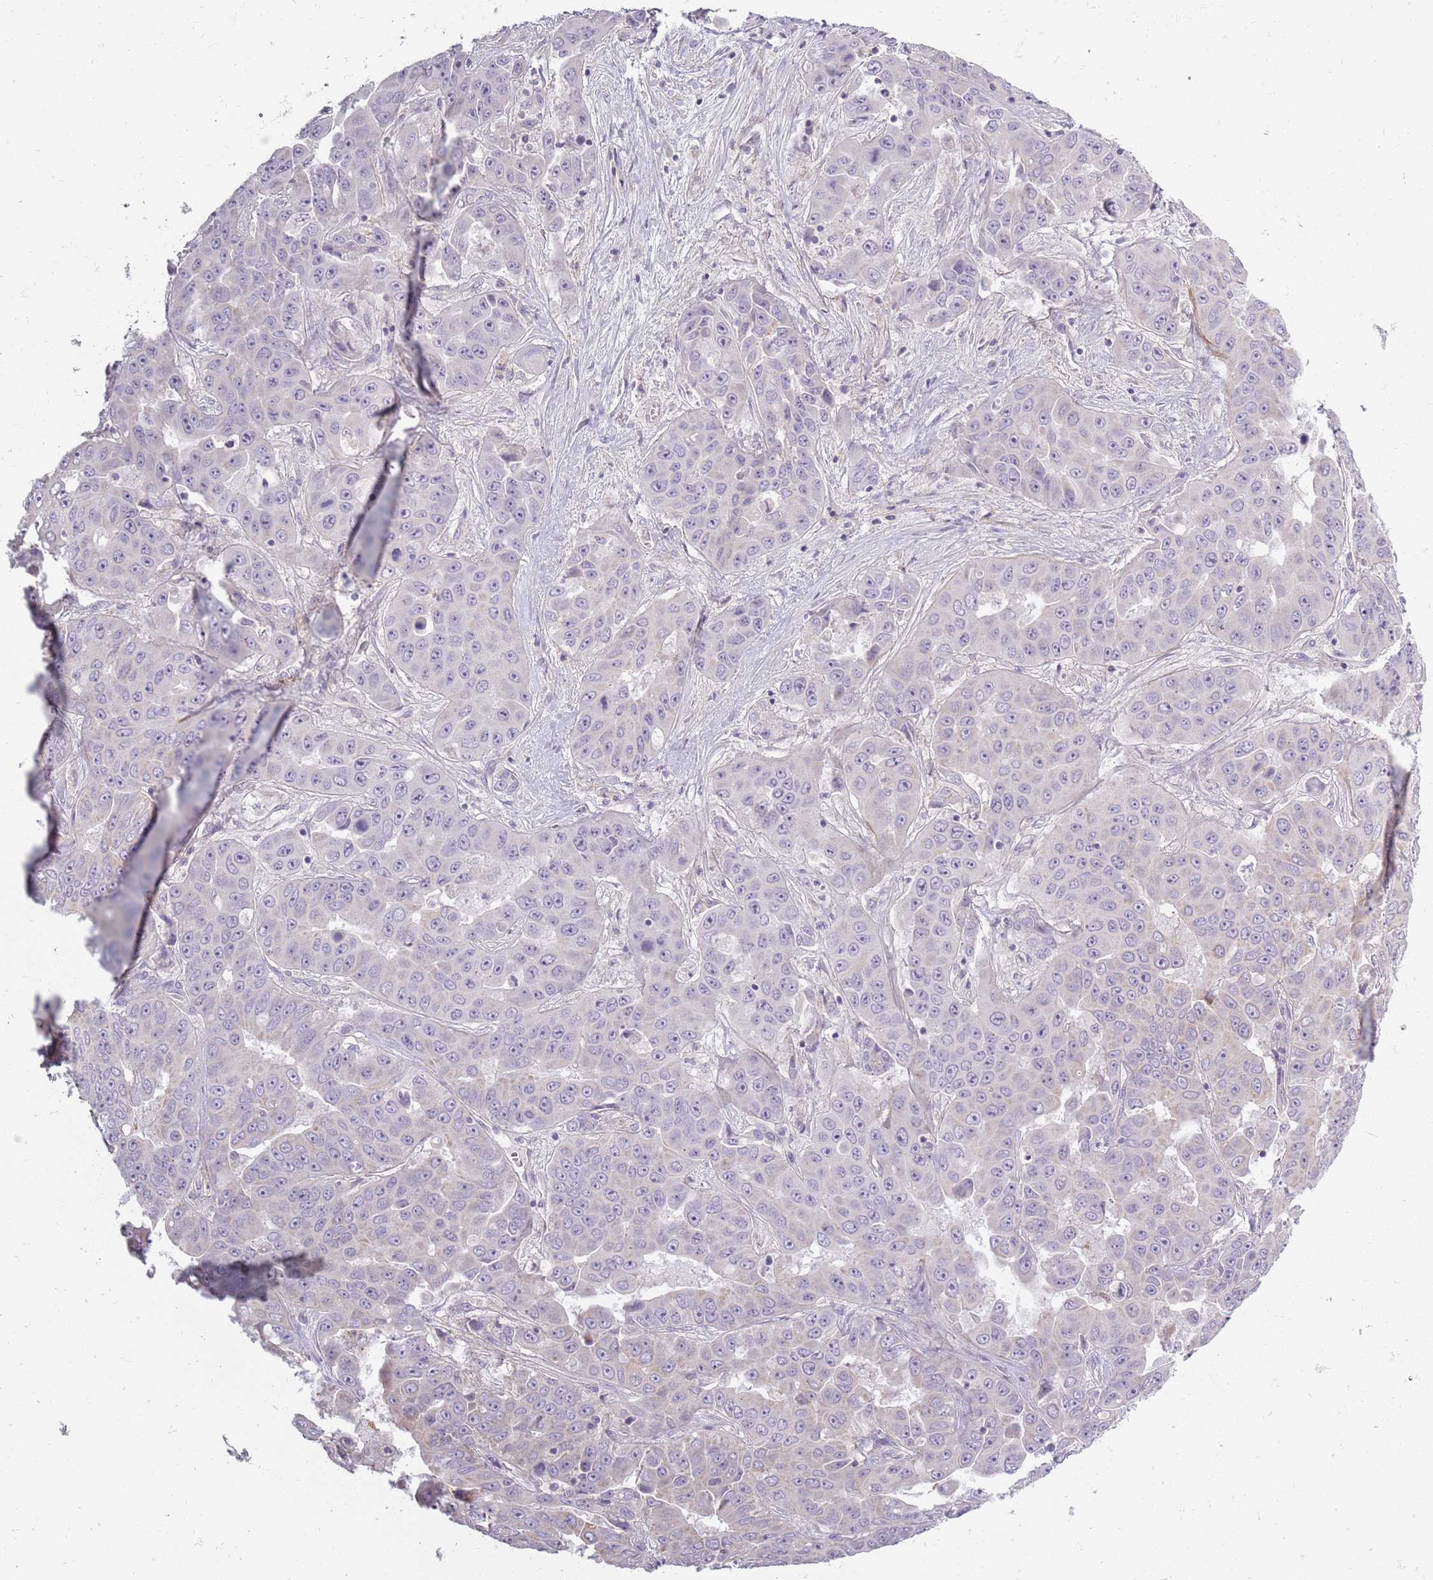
{"staining": {"intensity": "negative", "quantity": "none", "location": "none"}, "tissue": "liver cancer", "cell_type": "Tumor cells", "image_type": "cancer", "snomed": [{"axis": "morphology", "description": "Cholangiocarcinoma"}, {"axis": "topography", "description": "Liver"}], "caption": "Immunohistochemistry (IHC) image of neoplastic tissue: liver cancer (cholangiocarcinoma) stained with DAB displays no significant protein positivity in tumor cells. Brightfield microscopy of immunohistochemistry (IHC) stained with DAB (3,3'-diaminobenzidine) (brown) and hematoxylin (blue), captured at high magnification.", "gene": "SYNGR3", "patient": {"sex": "female", "age": 52}}